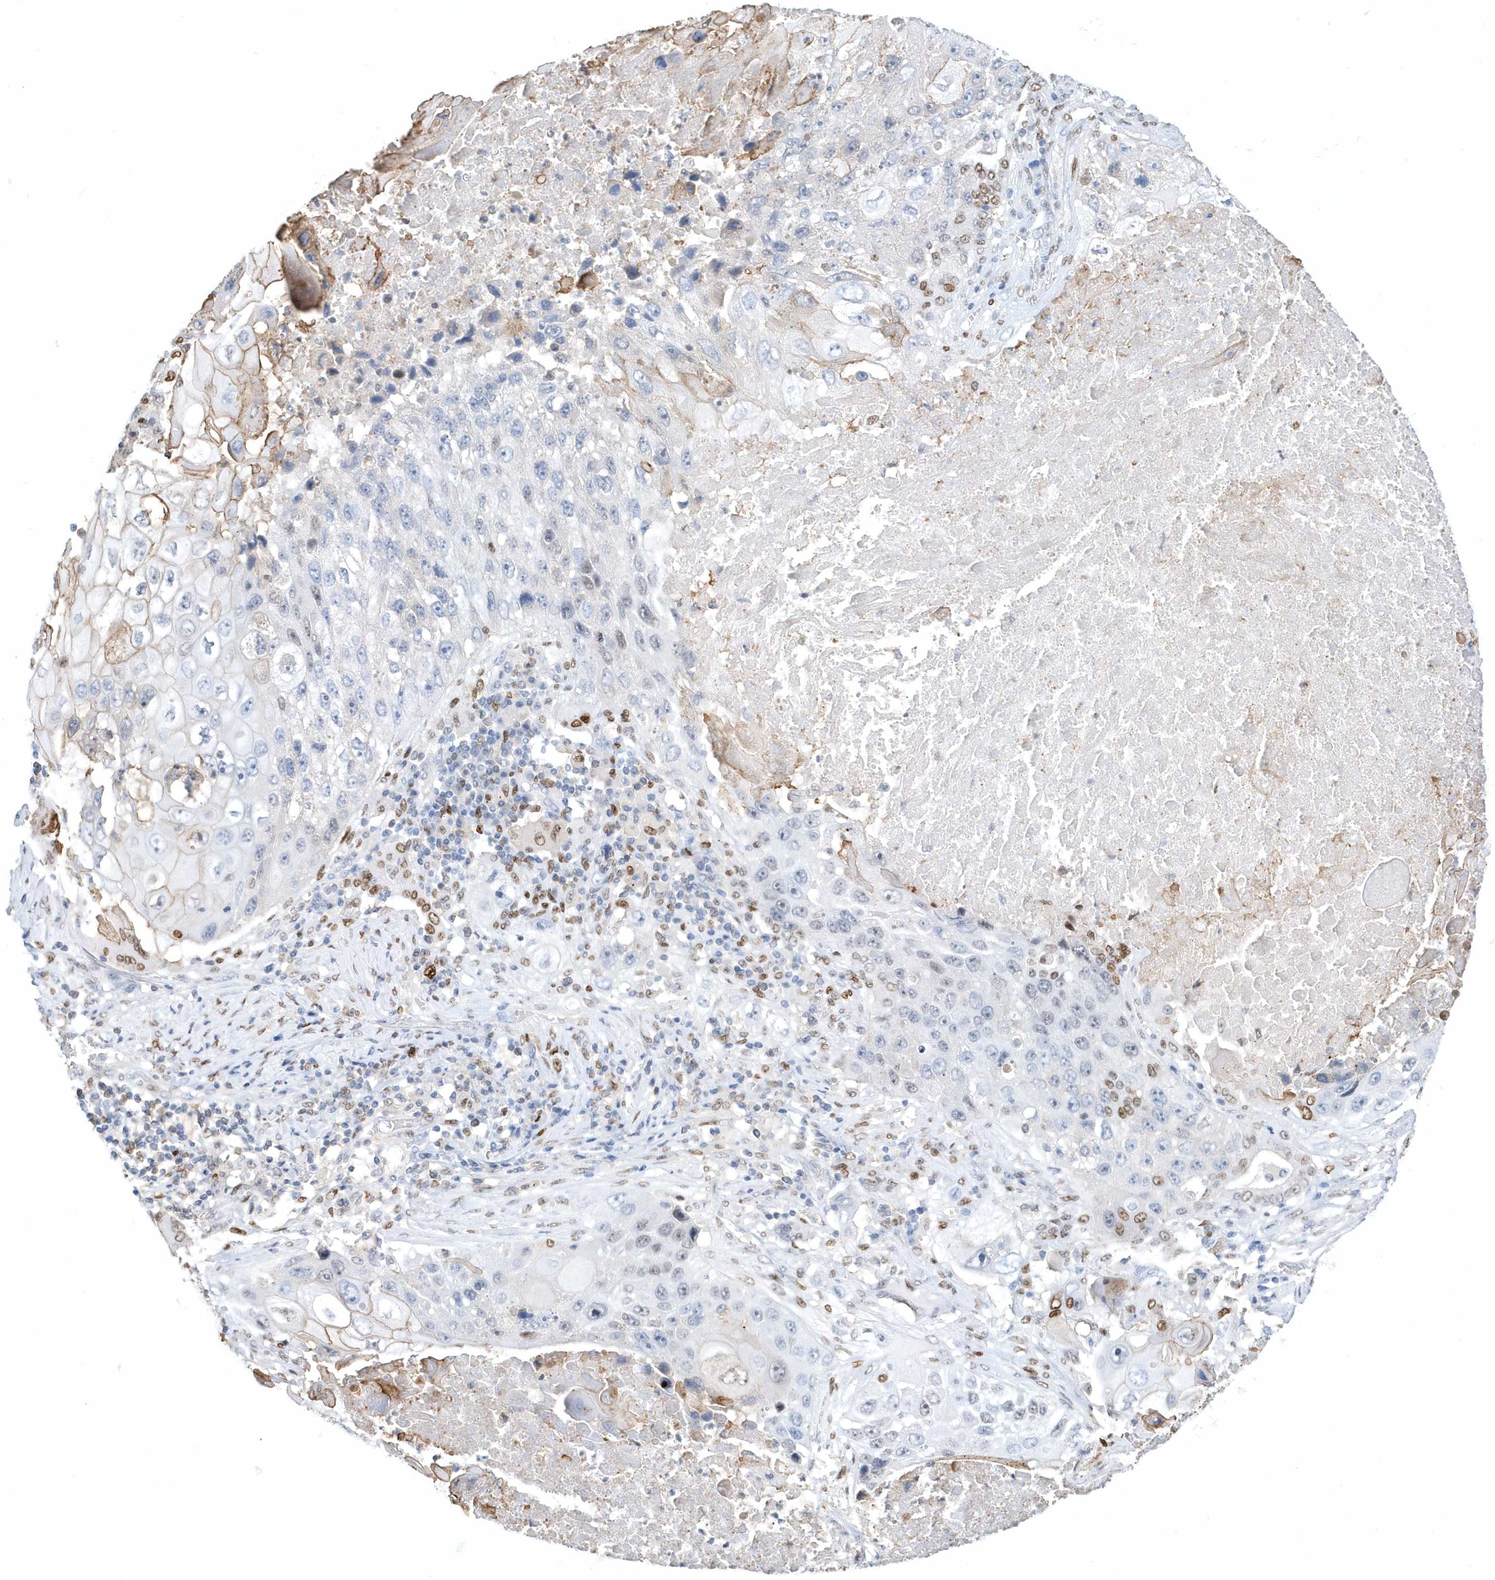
{"staining": {"intensity": "moderate", "quantity": "<25%", "location": "nuclear"}, "tissue": "lung cancer", "cell_type": "Tumor cells", "image_type": "cancer", "snomed": [{"axis": "morphology", "description": "Squamous cell carcinoma, NOS"}, {"axis": "topography", "description": "Lung"}], "caption": "Lung squamous cell carcinoma stained with IHC reveals moderate nuclear expression in about <25% of tumor cells. (brown staining indicates protein expression, while blue staining denotes nuclei).", "gene": "MACROH2A2", "patient": {"sex": "male", "age": 61}}